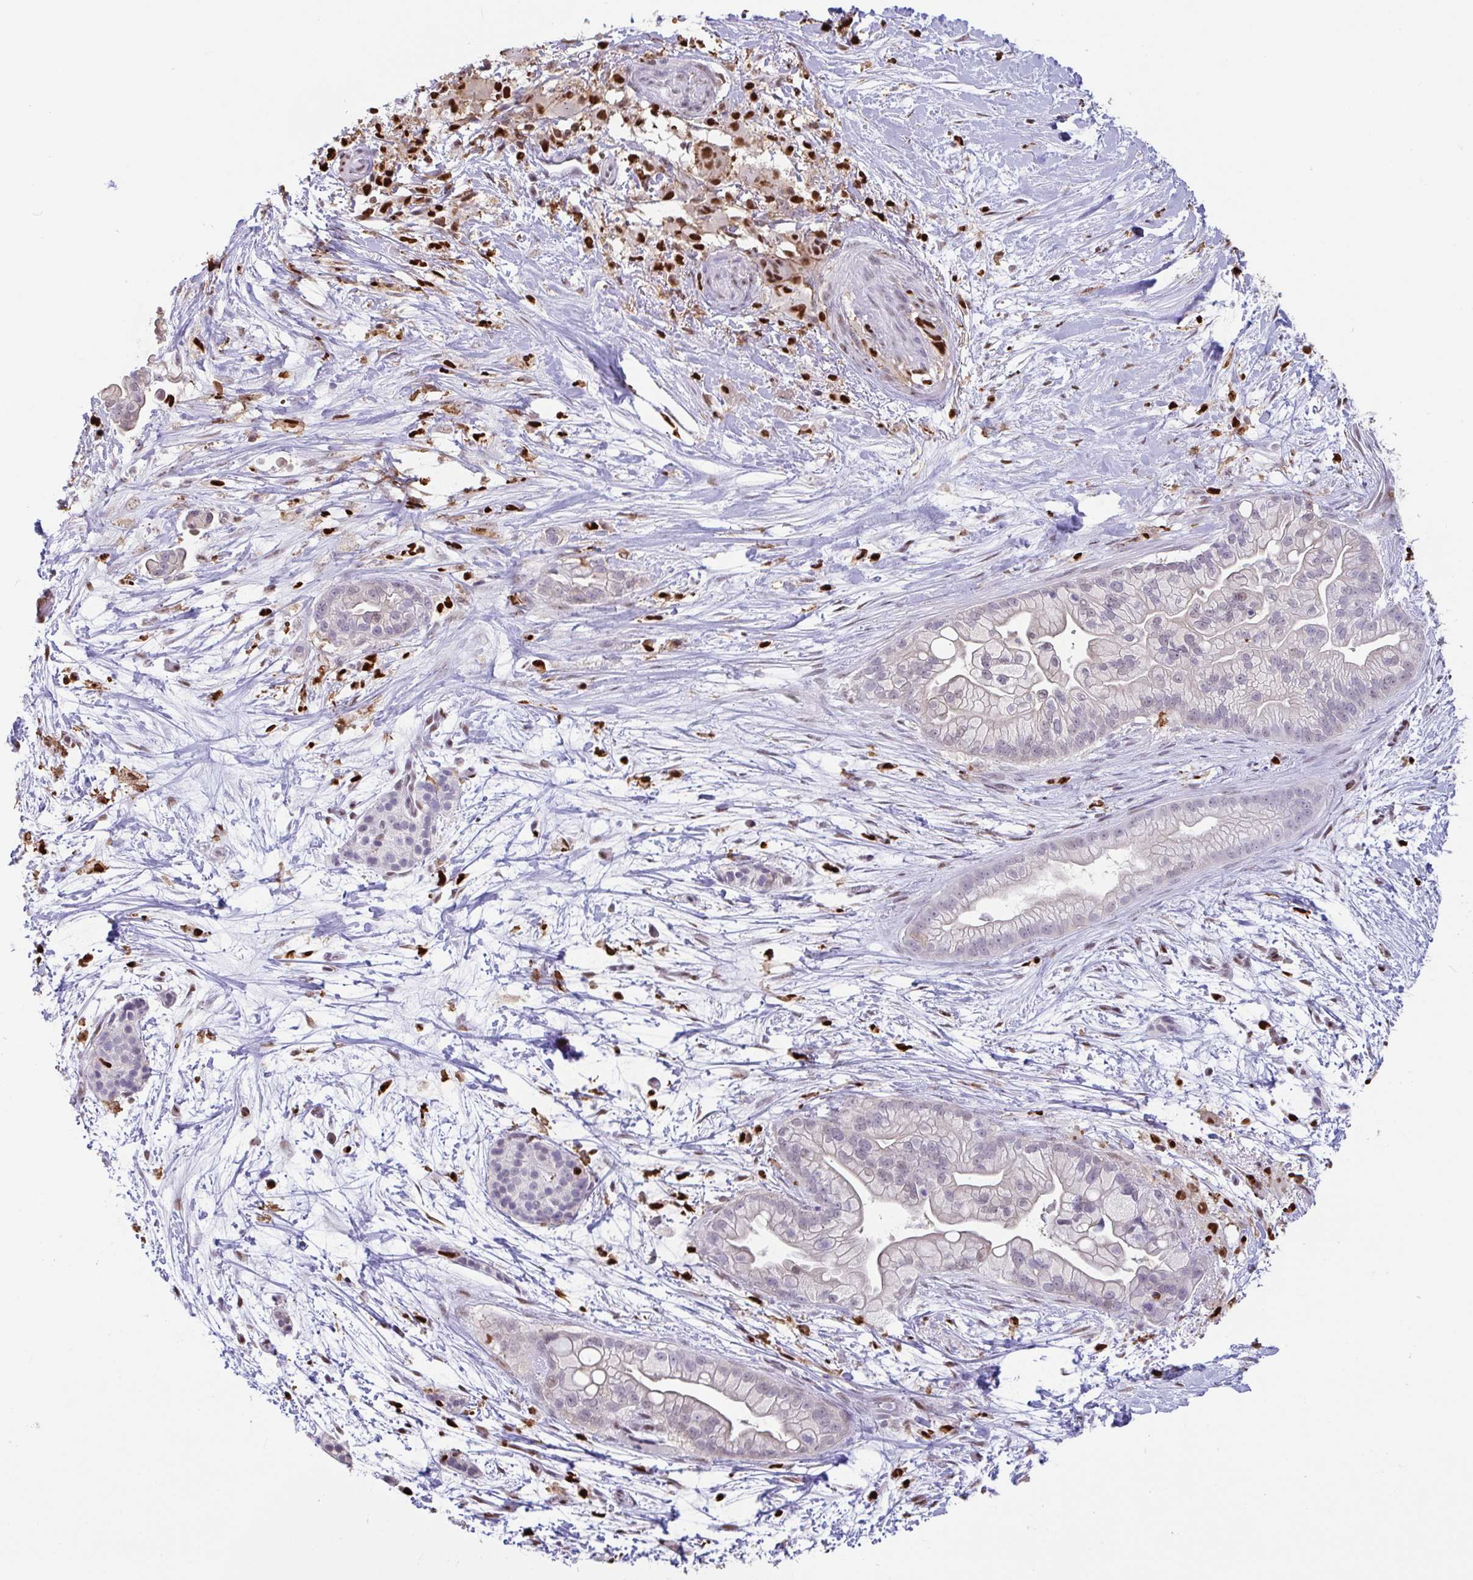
{"staining": {"intensity": "weak", "quantity": "<25%", "location": "nuclear"}, "tissue": "pancreatic cancer", "cell_type": "Tumor cells", "image_type": "cancer", "snomed": [{"axis": "morphology", "description": "Adenocarcinoma, NOS"}, {"axis": "topography", "description": "Pancreas"}], "caption": "A histopathology image of human pancreatic cancer is negative for staining in tumor cells. (DAB IHC with hematoxylin counter stain).", "gene": "BTBD10", "patient": {"sex": "female", "age": 69}}